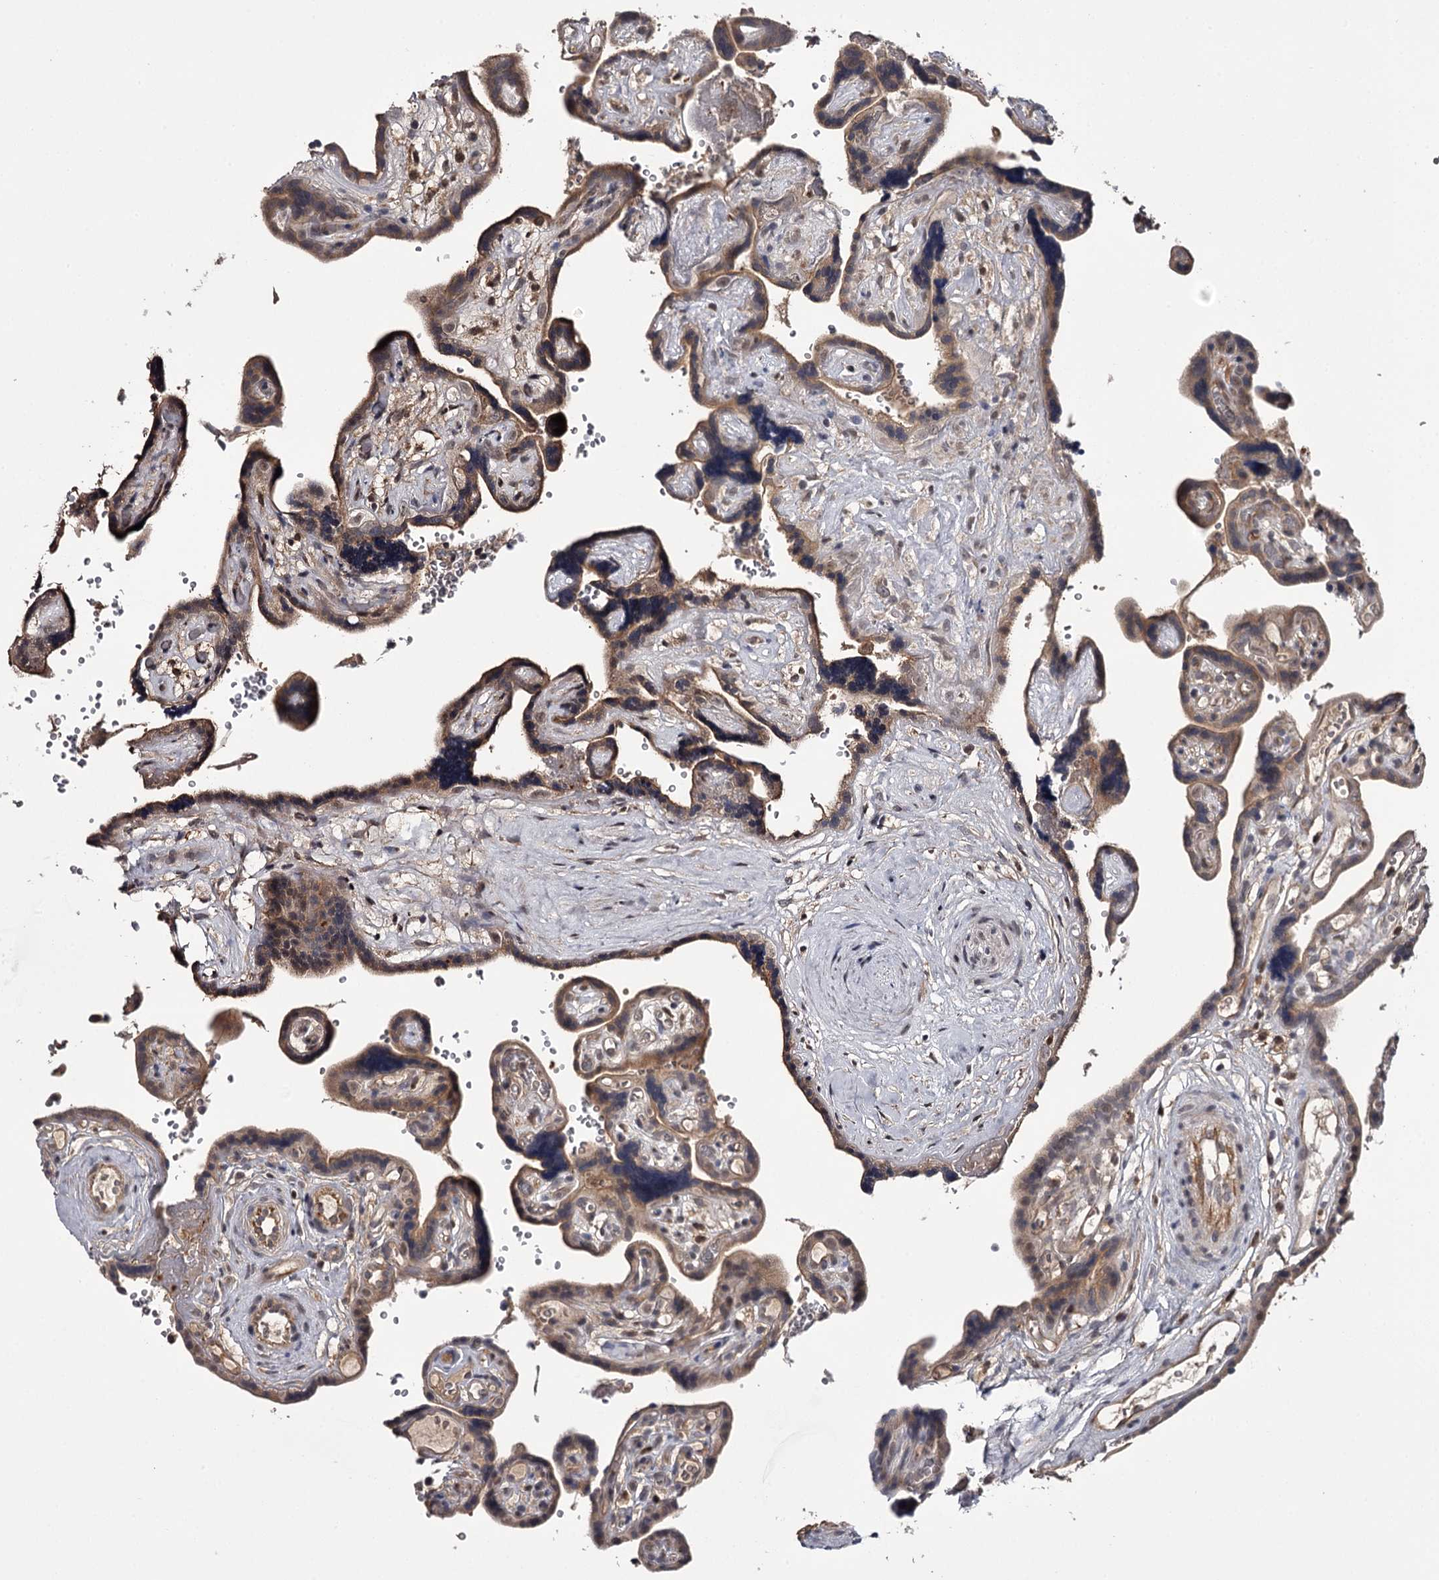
{"staining": {"intensity": "moderate", "quantity": ">75%", "location": "cytoplasmic/membranous"}, "tissue": "placenta", "cell_type": "Trophoblastic cells", "image_type": "normal", "snomed": [{"axis": "morphology", "description": "Normal tissue, NOS"}, {"axis": "topography", "description": "Placenta"}], "caption": "About >75% of trophoblastic cells in benign placenta show moderate cytoplasmic/membranous protein staining as visualized by brown immunohistochemical staining.", "gene": "CWF19L2", "patient": {"sex": "female", "age": 30}}